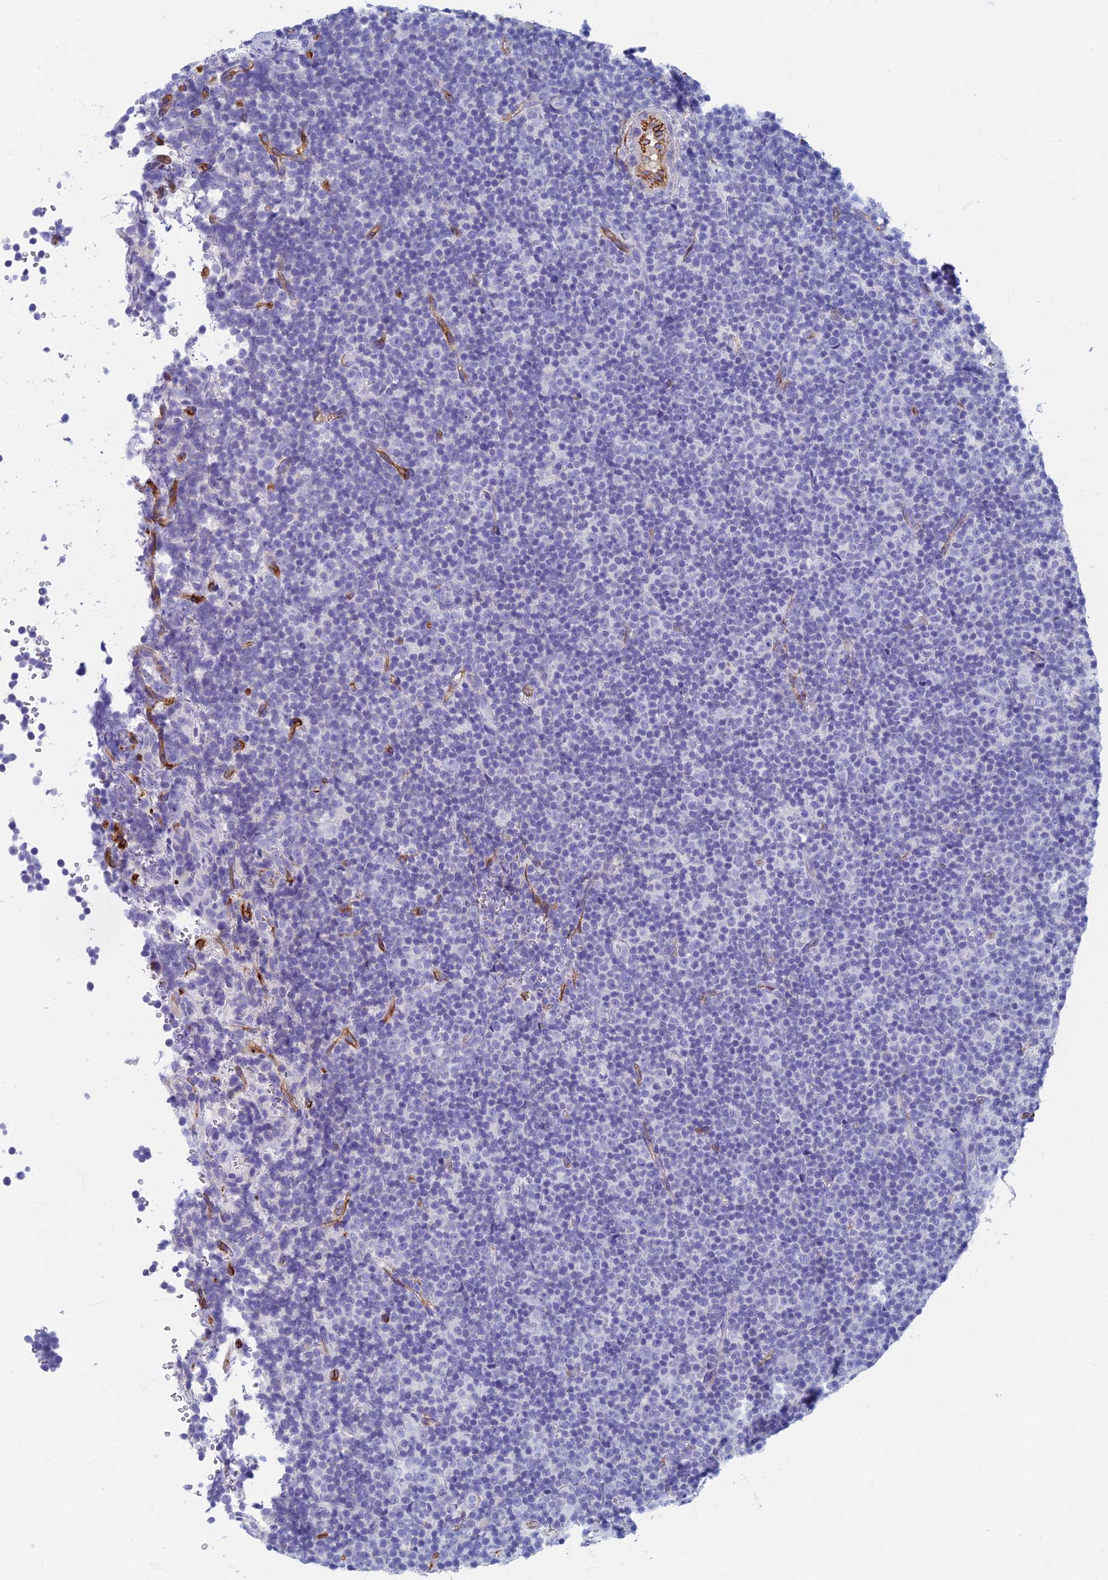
{"staining": {"intensity": "negative", "quantity": "none", "location": "none"}, "tissue": "lymphoma", "cell_type": "Tumor cells", "image_type": "cancer", "snomed": [{"axis": "morphology", "description": "Malignant lymphoma, non-Hodgkin's type, Low grade"}, {"axis": "topography", "description": "Lymph node"}], "caption": "Low-grade malignant lymphoma, non-Hodgkin's type was stained to show a protein in brown. There is no significant expression in tumor cells.", "gene": "ETFRF1", "patient": {"sex": "female", "age": 67}}